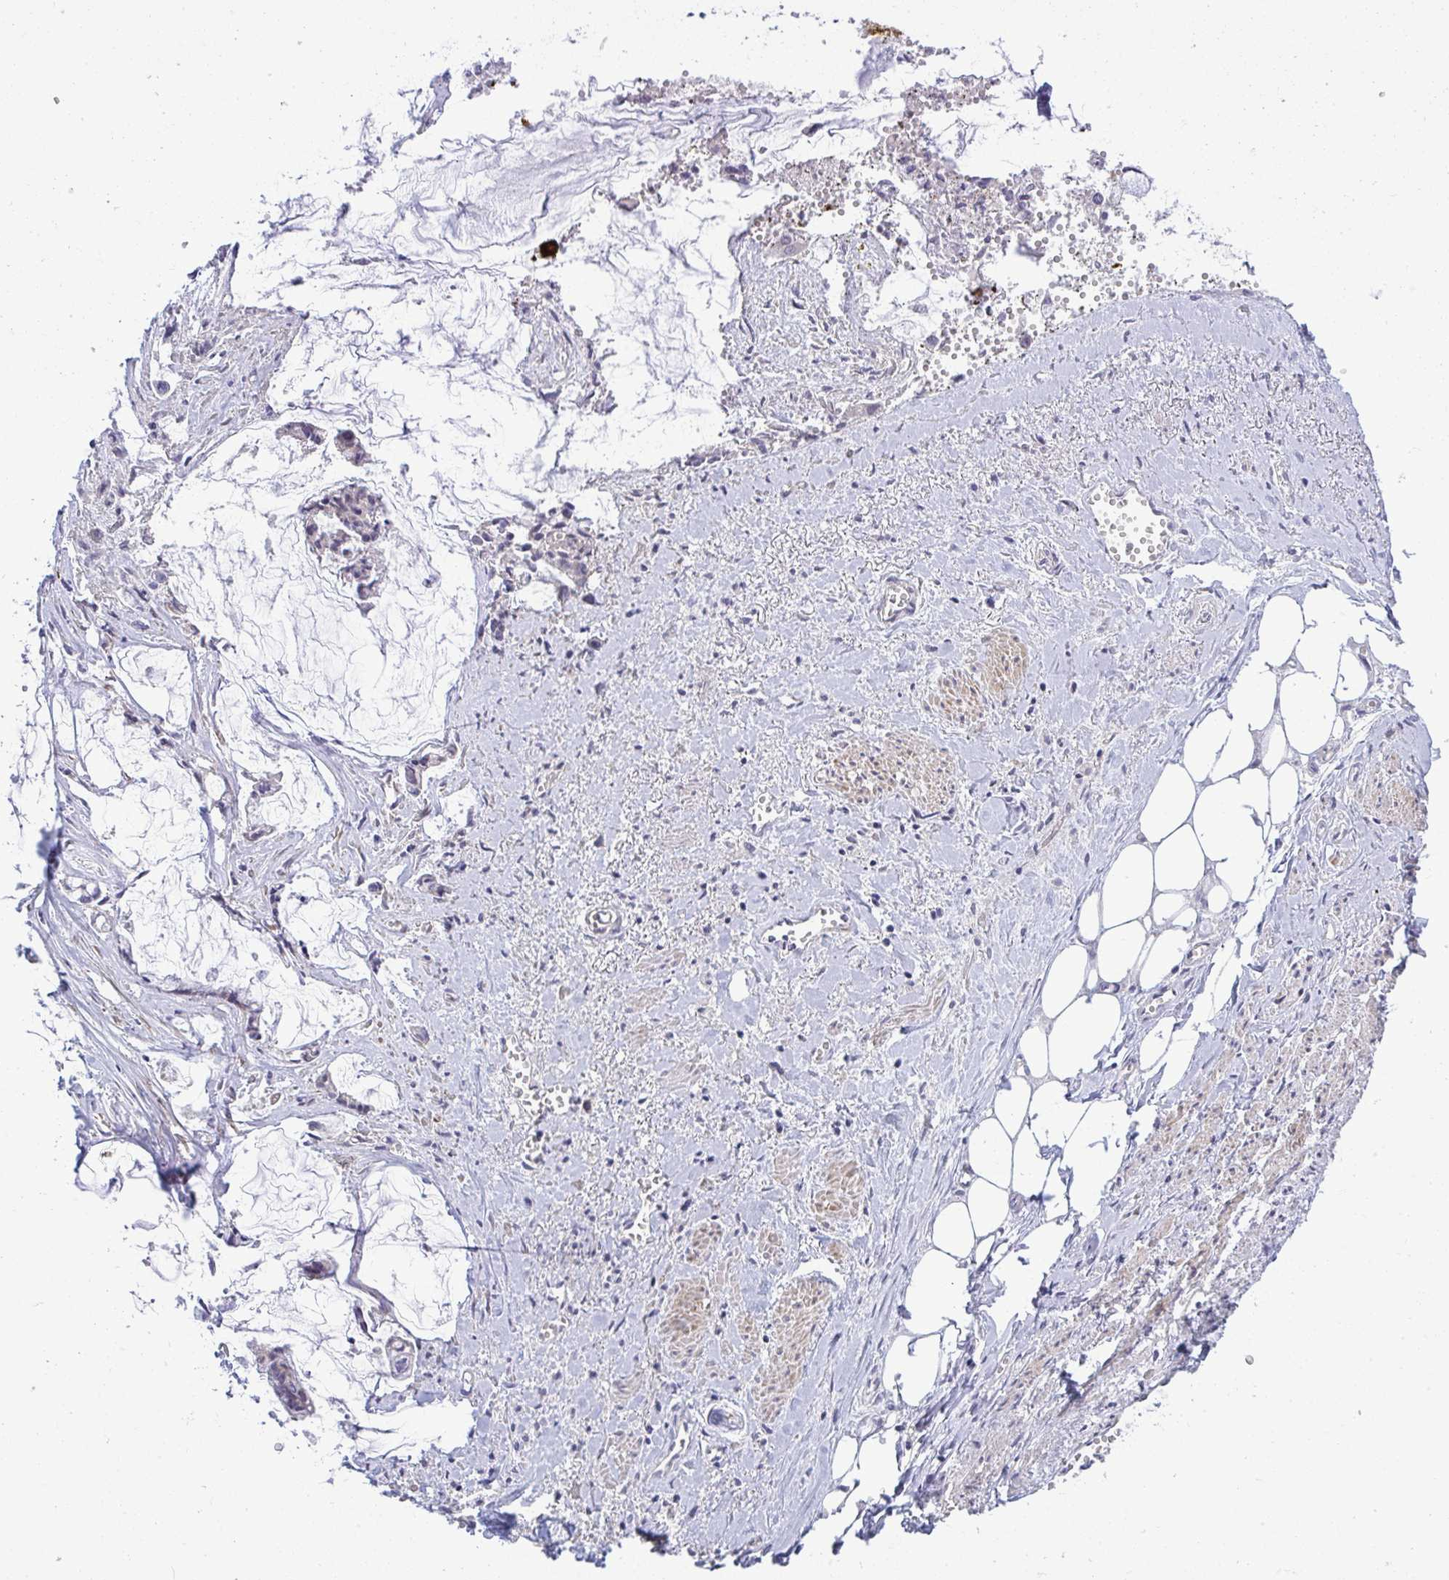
{"staining": {"intensity": "negative", "quantity": "none", "location": "none"}, "tissue": "ovarian cancer", "cell_type": "Tumor cells", "image_type": "cancer", "snomed": [{"axis": "morphology", "description": "Cystadenocarcinoma, mucinous, NOS"}, {"axis": "topography", "description": "Ovary"}], "caption": "This micrograph is of ovarian mucinous cystadenocarcinoma stained with immunohistochemistry to label a protein in brown with the nuclei are counter-stained blue. There is no positivity in tumor cells.", "gene": "HMBOX1", "patient": {"sex": "female", "age": 90}}